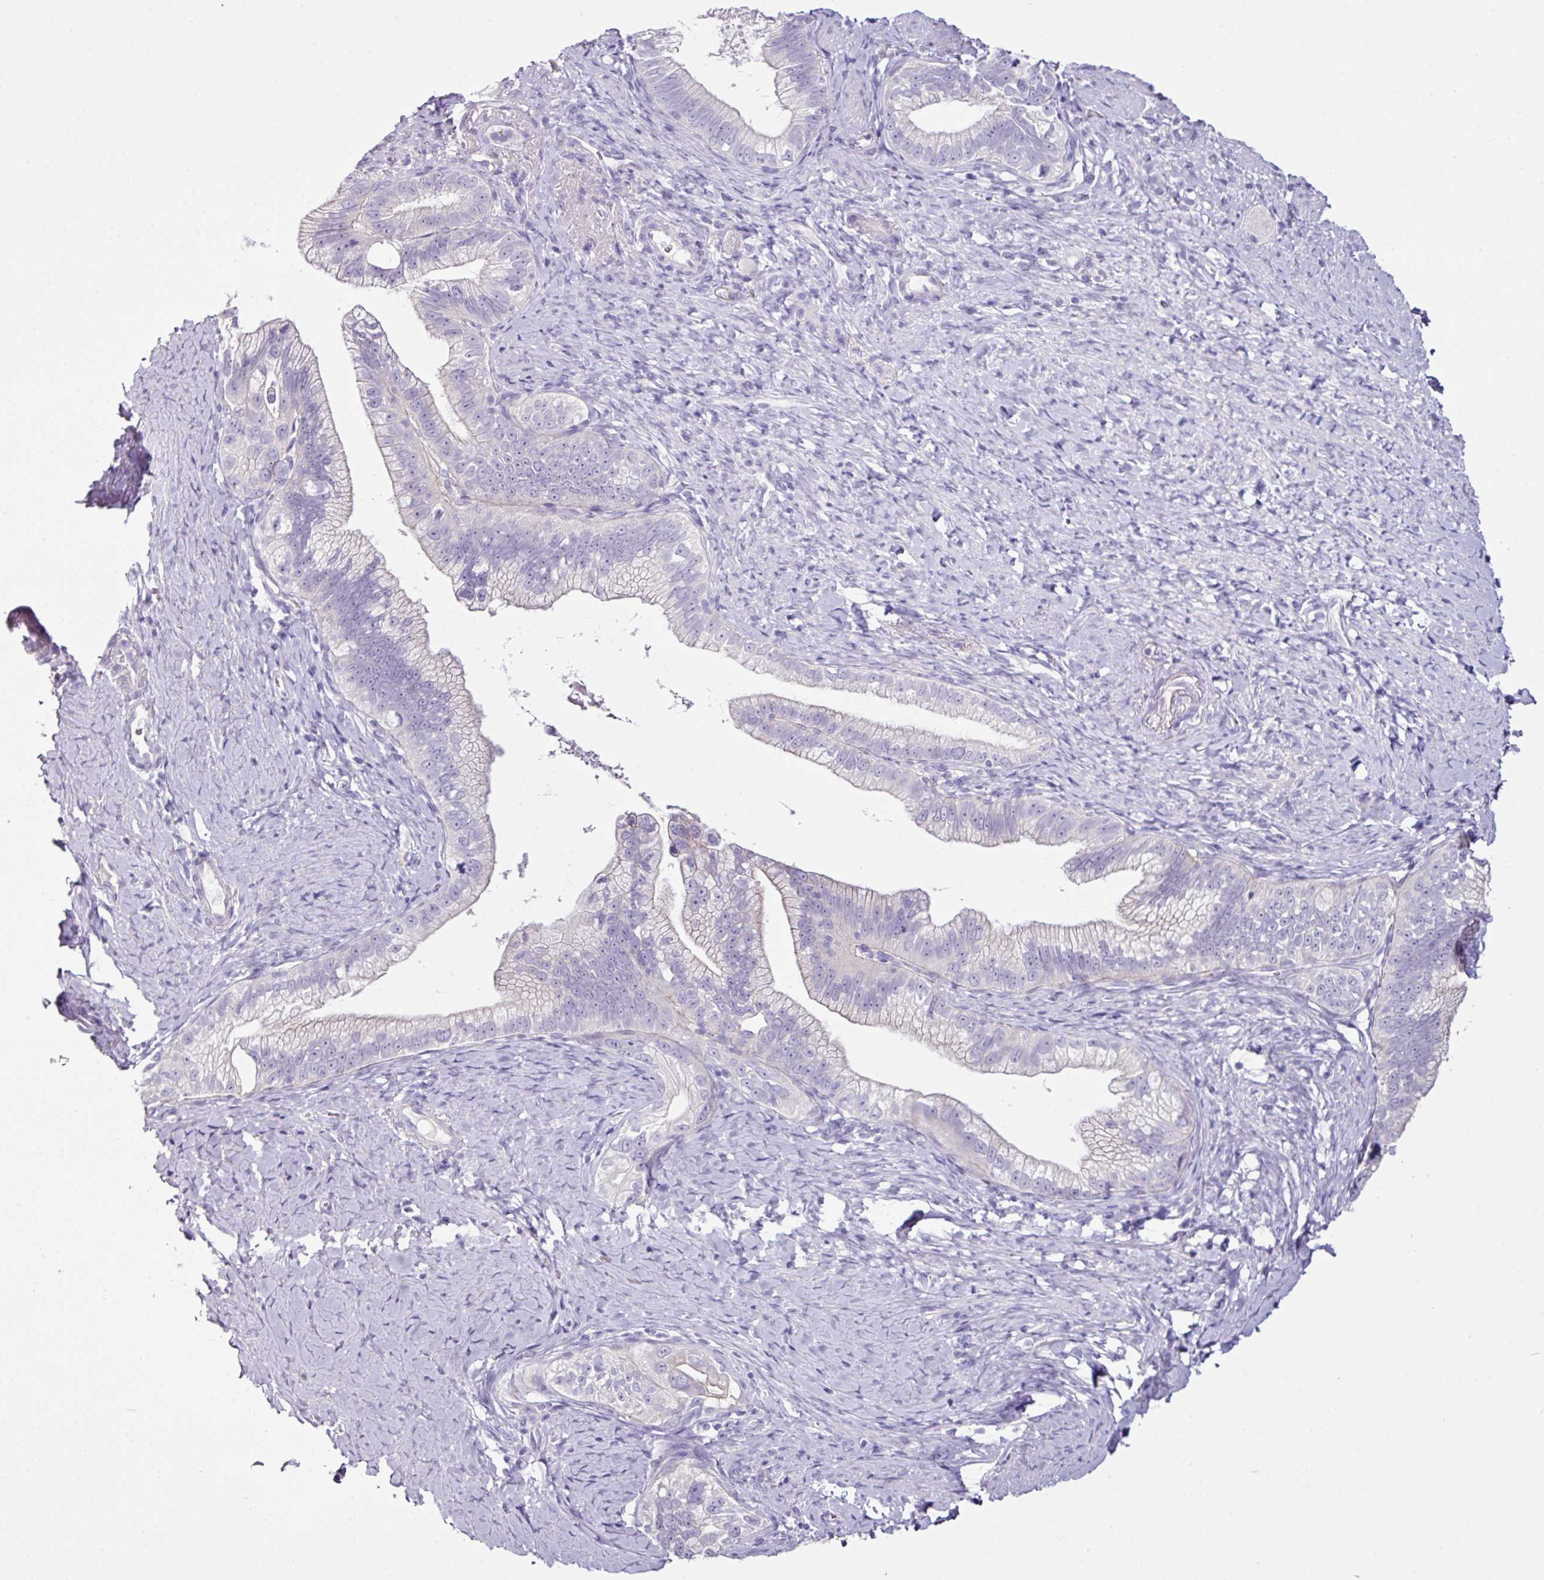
{"staining": {"intensity": "negative", "quantity": "none", "location": "none"}, "tissue": "pancreatic cancer", "cell_type": "Tumor cells", "image_type": "cancer", "snomed": [{"axis": "morphology", "description": "Adenocarcinoma, NOS"}, {"axis": "topography", "description": "Pancreas"}], "caption": "Immunohistochemical staining of pancreatic adenocarcinoma exhibits no significant positivity in tumor cells. The staining was performed using DAB (3,3'-diaminobenzidine) to visualize the protein expression in brown, while the nuclei were stained in blue with hematoxylin (Magnification: 20x).", "gene": "GLP2R", "patient": {"sex": "male", "age": 70}}